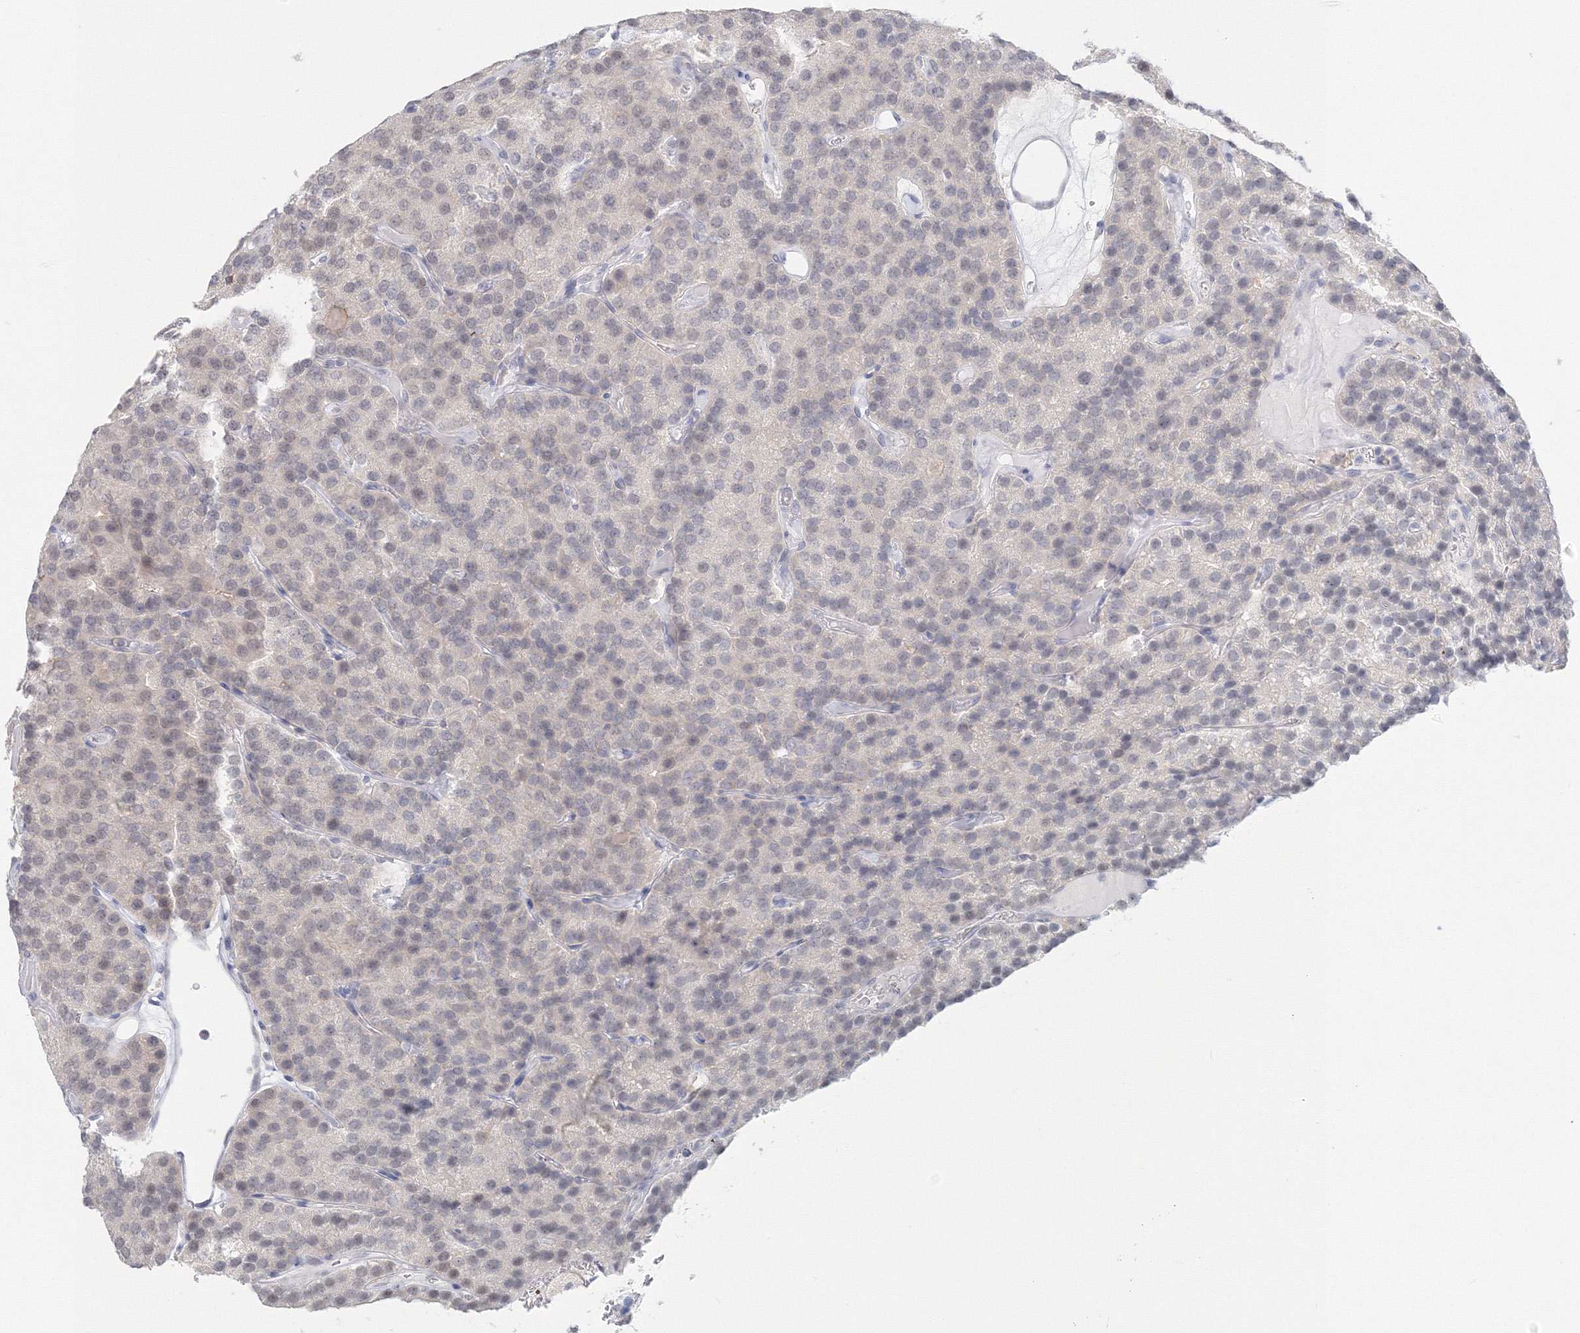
{"staining": {"intensity": "weak", "quantity": "<25%", "location": "nuclear"}, "tissue": "parathyroid gland", "cell_type": "Glandular cells", "image_type": "normal", "snomed": [{"axis": "morphology", "description": "Normal tissue, NOS"}, {"axis": "morphology", "description": "Adenoma, NOS"}, {"axis": "topography", "description": "Parathyroid gland"}], "caption": "DAB (3,3'-diaminobenzidine) immunohistochemical staining of normal human parathyroid gland exhibits no significant staining in glandular cells.", "gene": "VSIG1", "patient": {"sex": "female", "age": 86}}